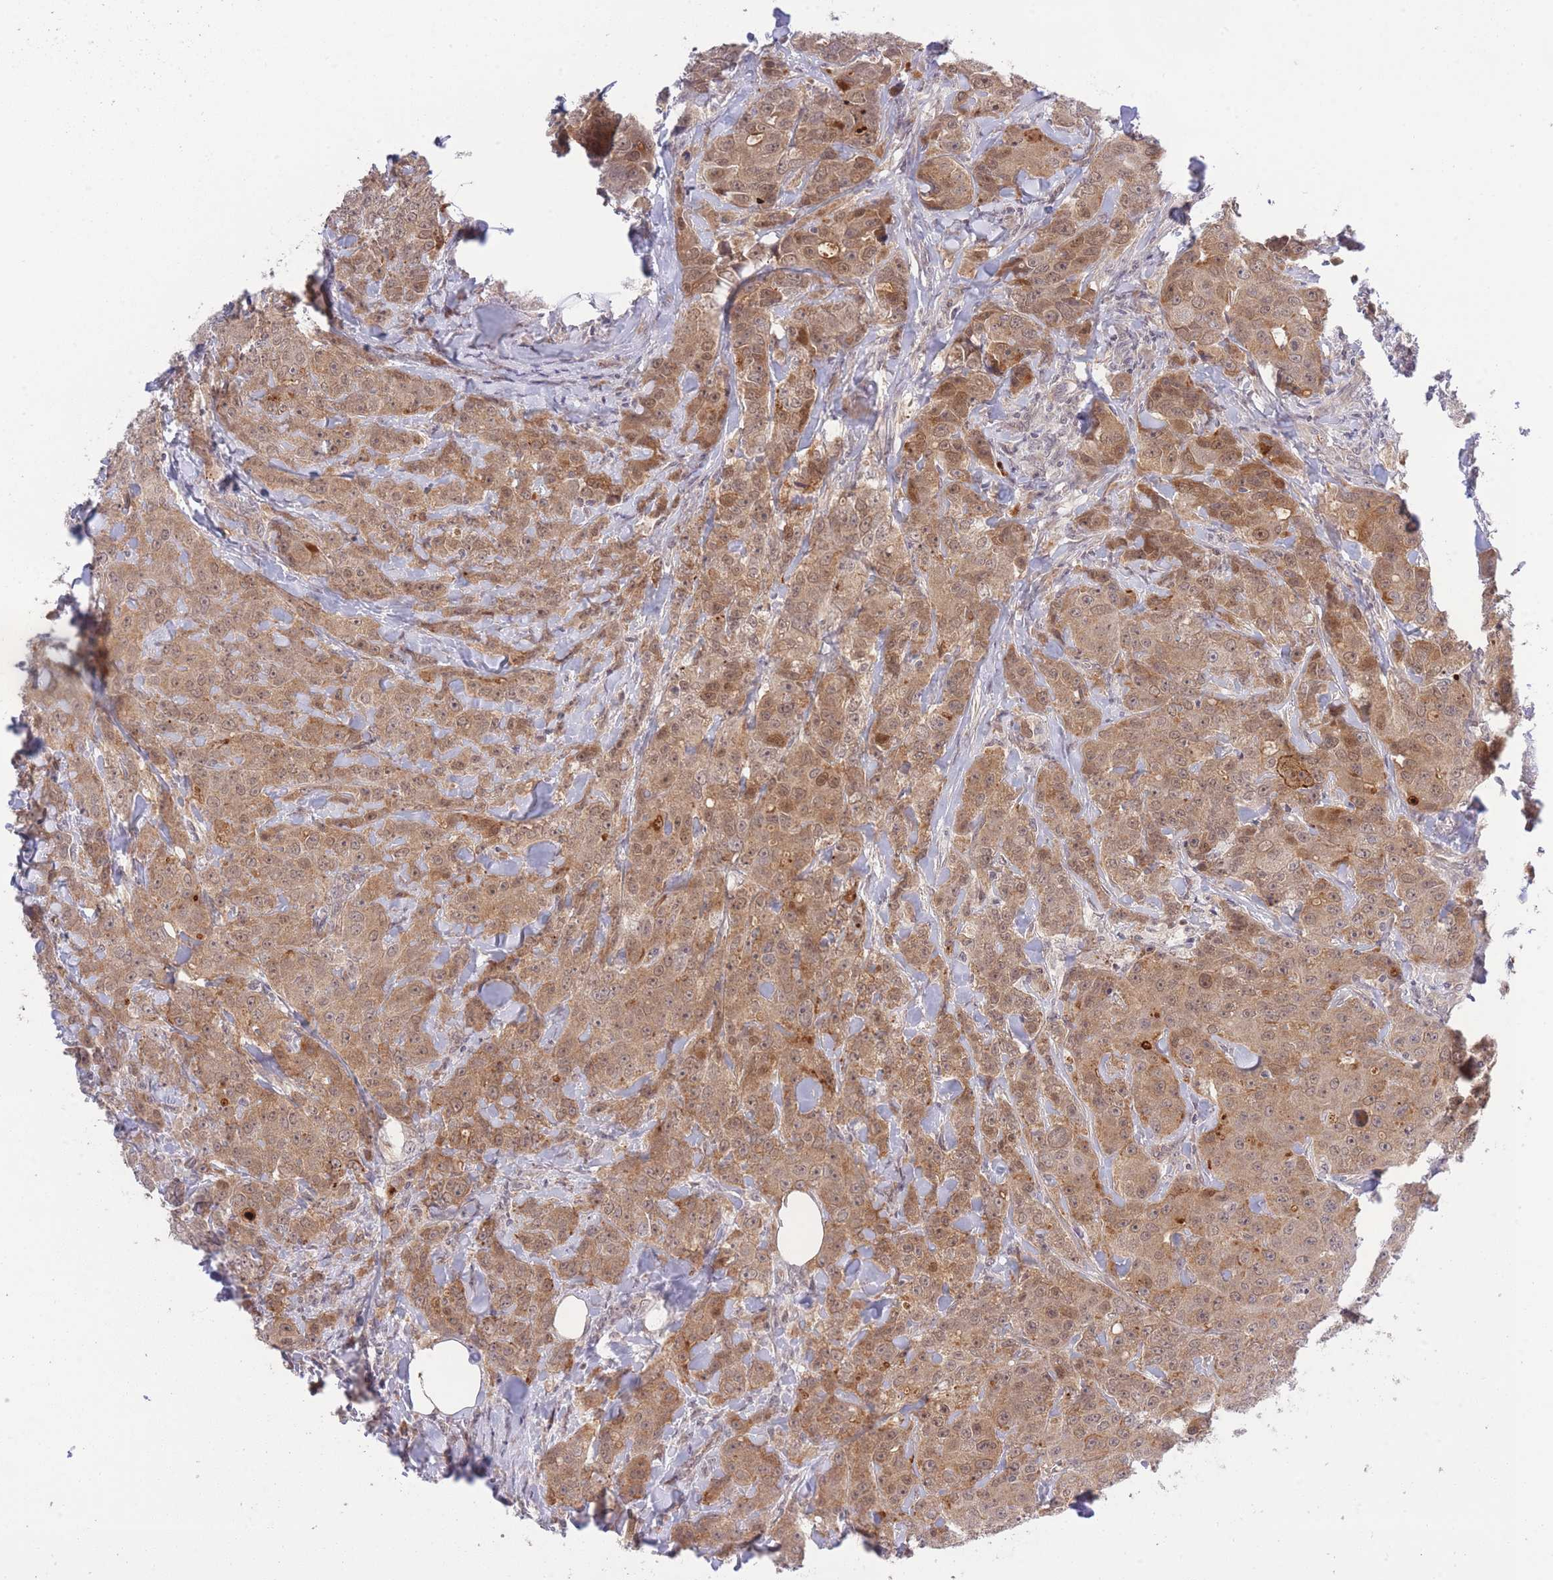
{"staining": {"intensity": "moderate", "quantity": ">75%", "location": "cytoplasmic/membranous,nuclear"}, "tissue": "breast cancer", "cell_type": "Tumor cells", "image_type": "cancer", "snomed": [{"axis": "morphology", "description": "Duct carcinoma"}, {"axis": "topography", "description": "Breast"}], "caption": "Breast cancer stained with DAB (3,3'-diaminobenzidine) IHC displays medium levels of moderate cytoplasmic/membranous and nuclear expression in about >75% of tumor cells.", "gene": "ELOA2", "patient": {"sex": "female", "age": 43}}